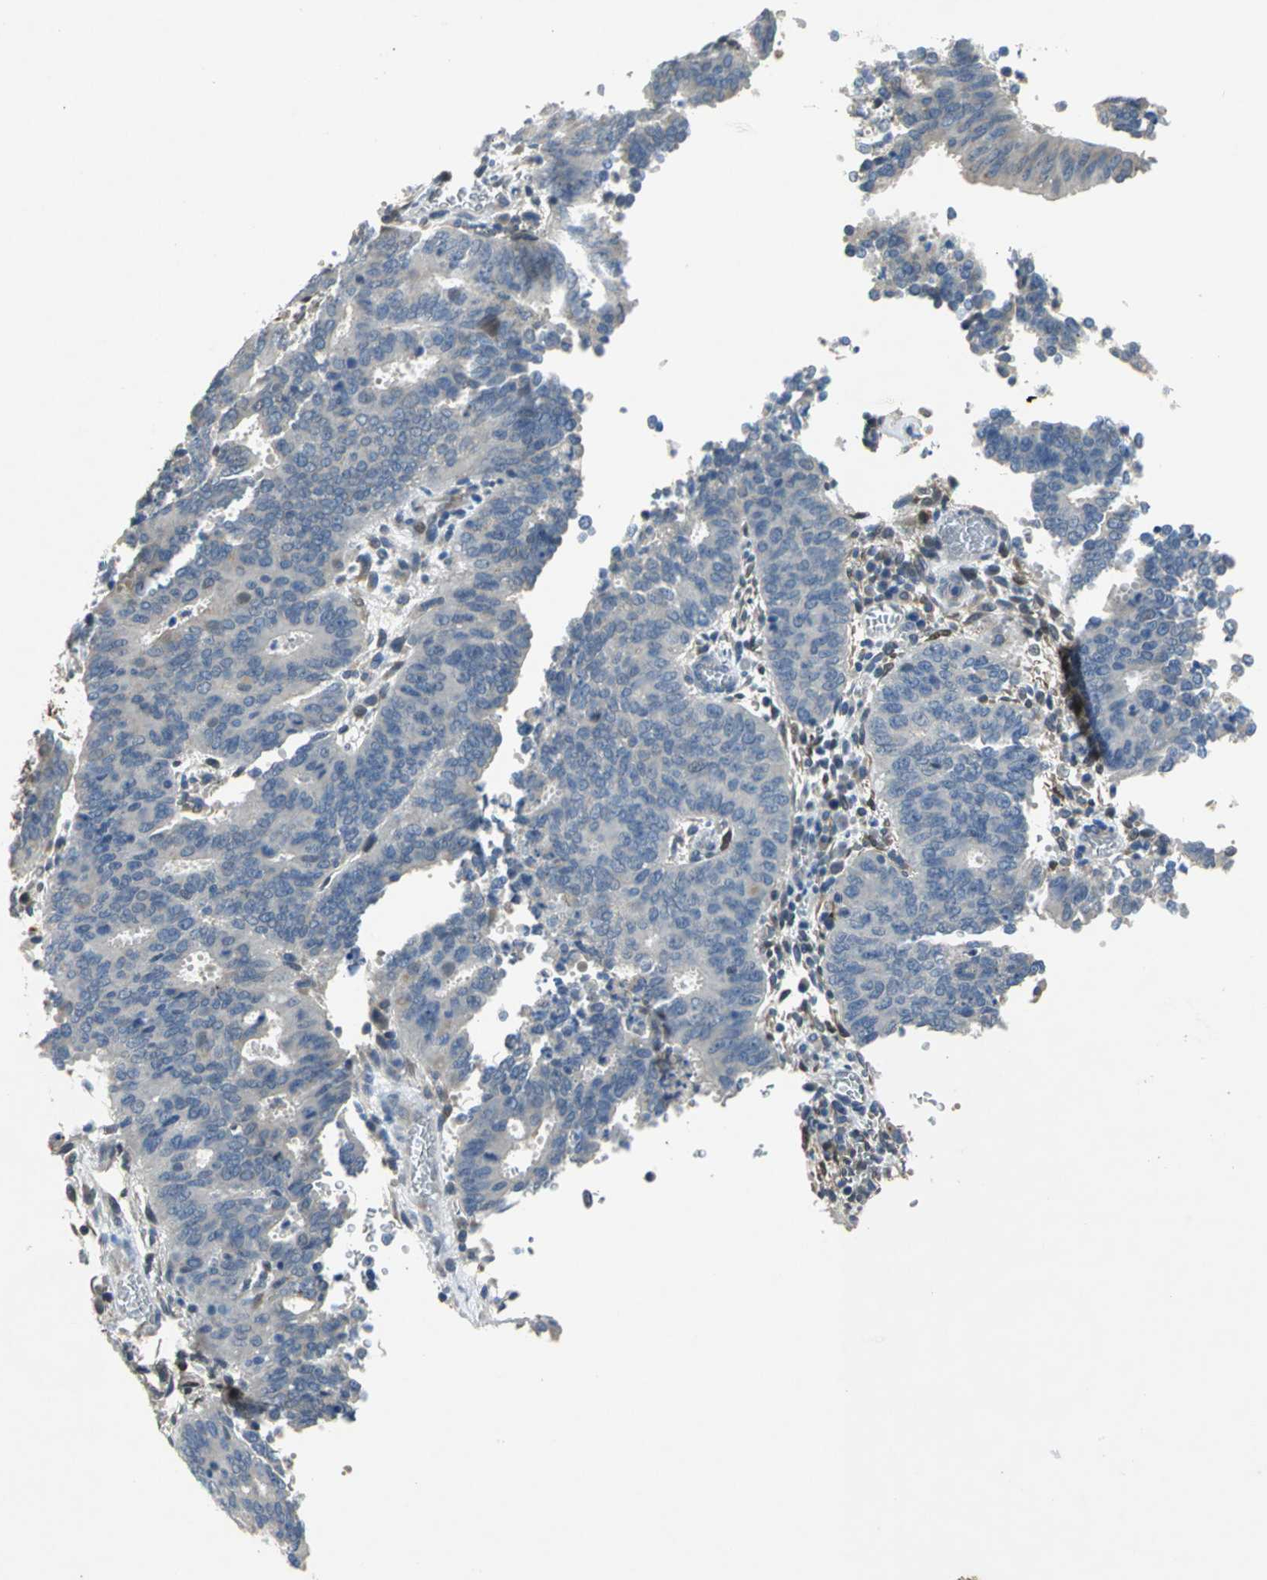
{"staining": {"intensity": "negative", "quantity": "none", "location": "none"}, "tissue": "cervical cancer", "cell_type": "Tumor cells", "image_type": "cancer", "snomed": [{"axis": "morphology", "description": "Adenocarcinoma, NOS"}, {"axis": "topography", "description": "Cervix"}], "caption": "Protein analysis of cervical cancer shows no significant positivity in tumor cells.", "gene": "IL17RB", "patient": {"sex": "female", "age": 44}}